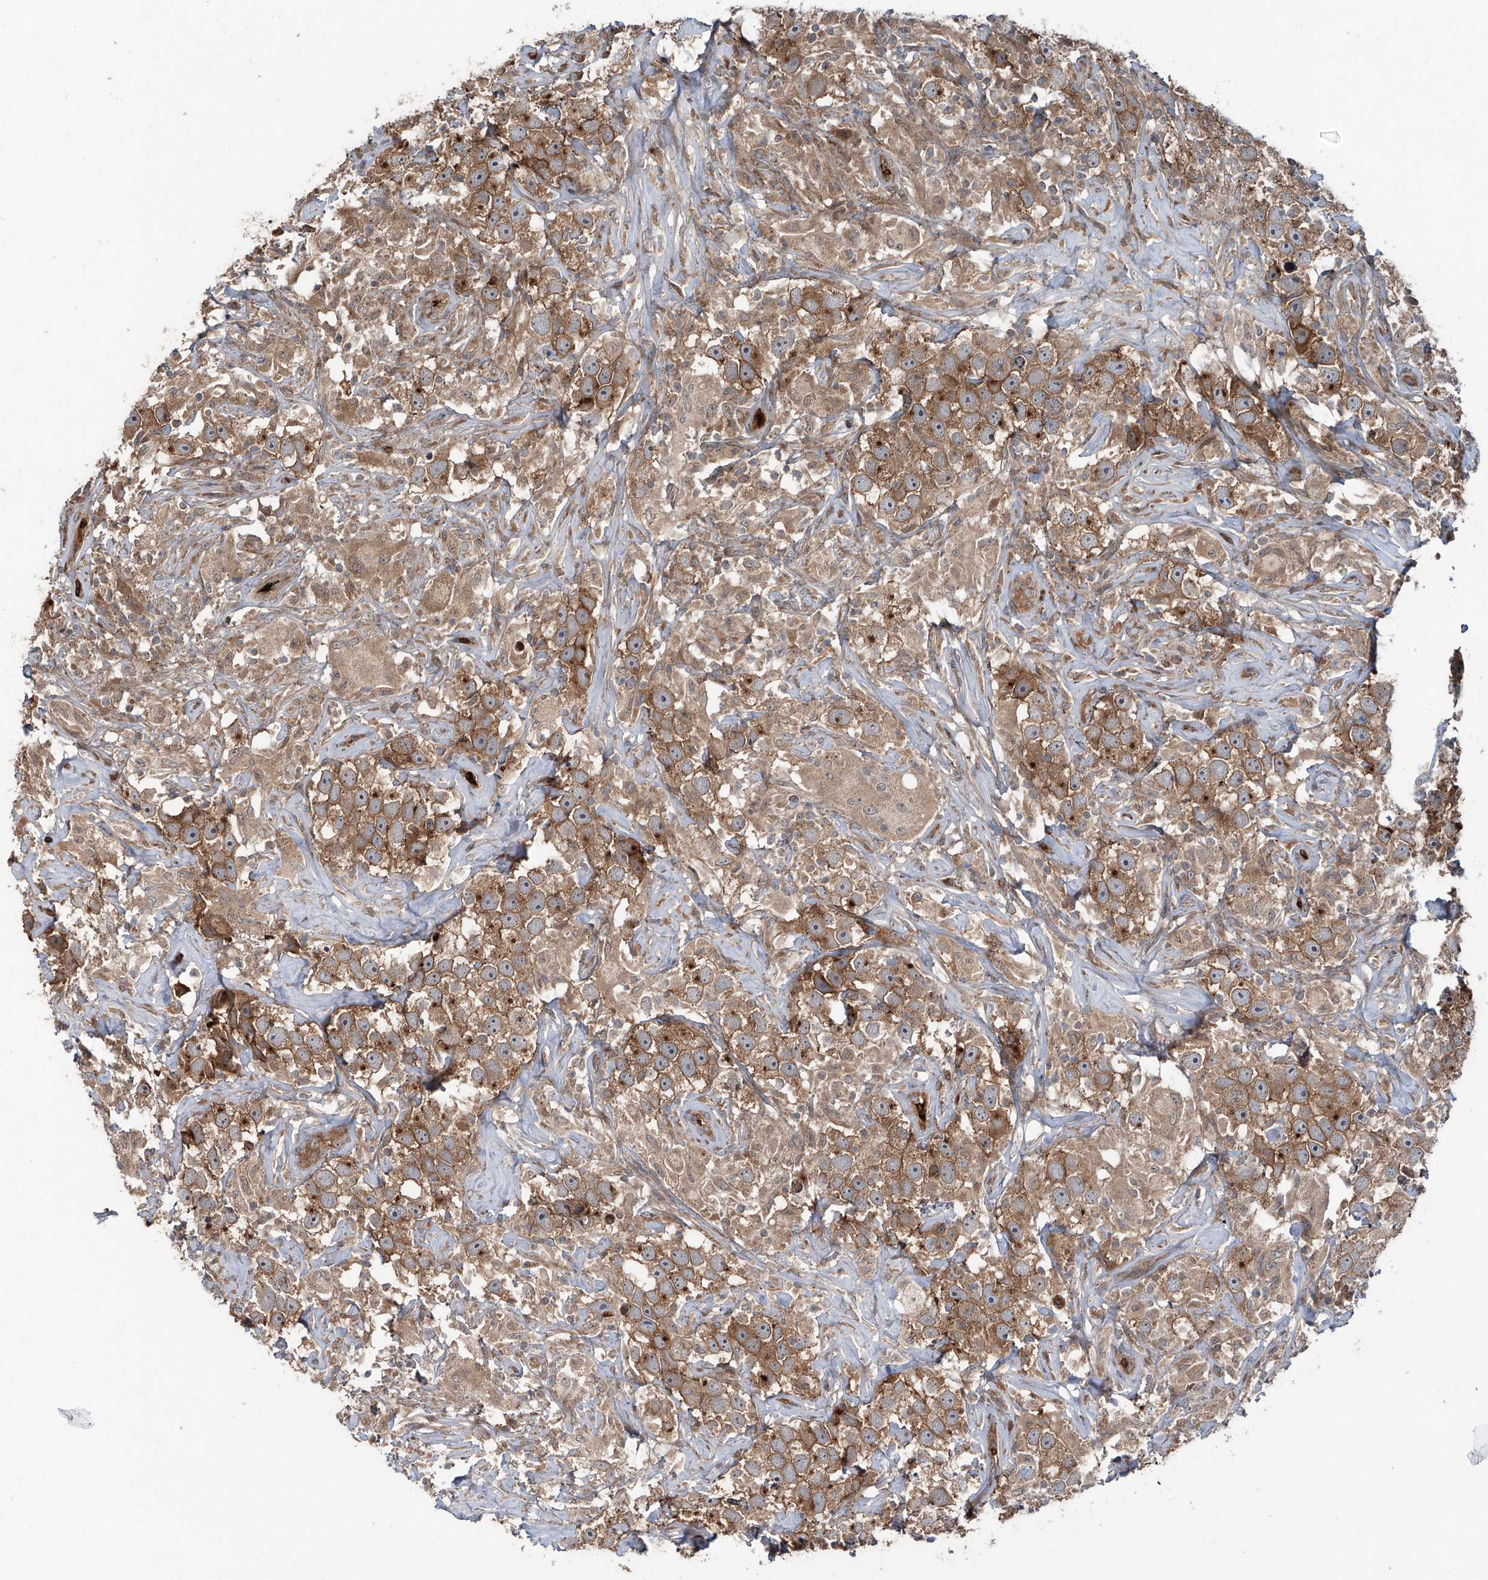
{"staining": {"intensity": "moderate", "quantity": ">75%", "location": "cytoplasmic/membranous"}, "tissue": "testis cancer", "cell_type": "Tumor cells", "image_type": "cancer", "snomed": [{"axis": "morphology", "description": "Seminoma, NOS"}, {"axis": "topography", "description": "Testis"}], "caption": "A brown stain highlights moderate cytoplasmic/membranous expression of a protein in seminoma (testis) tumor cells.", "gene": "ZDHHC9", "patient": {"sex": "male", "age": 49}}